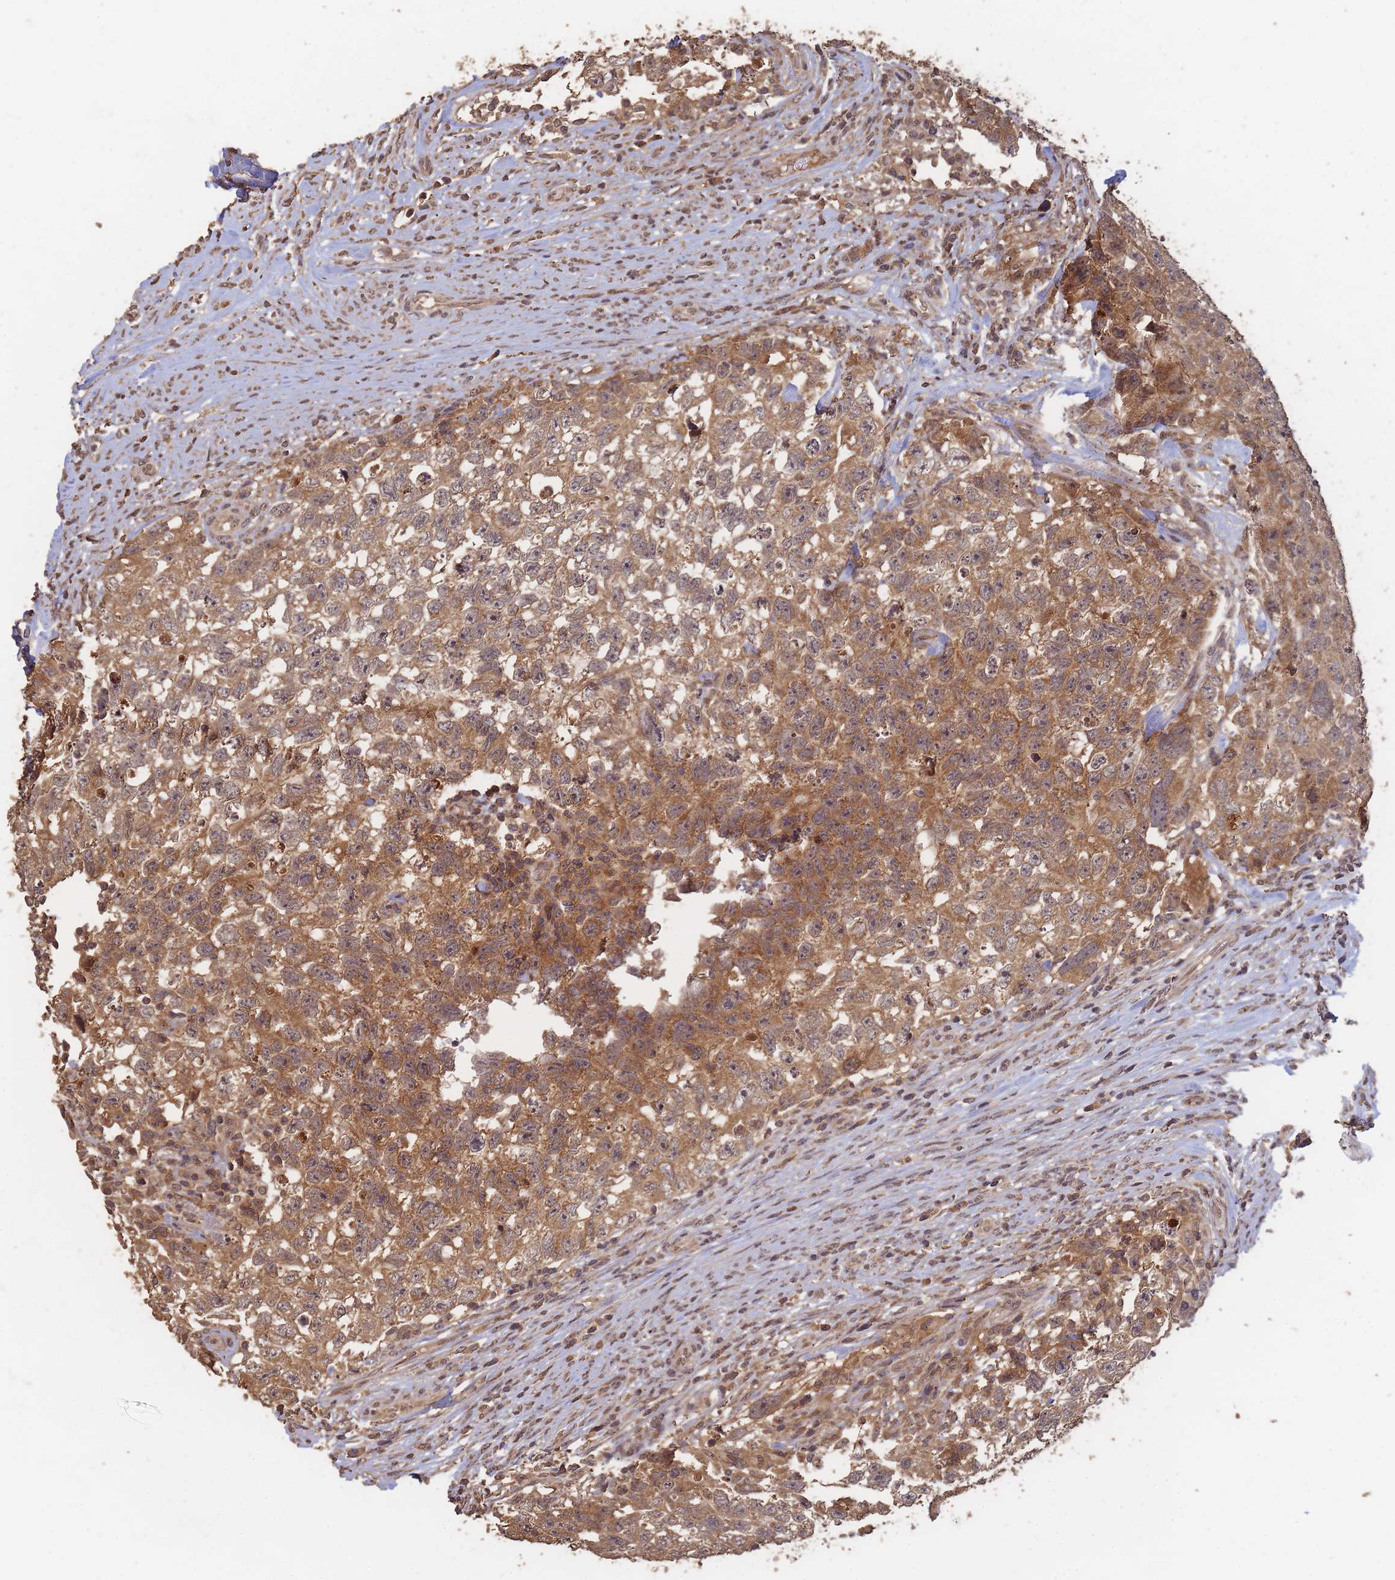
{"staining": {"intensity": "moderate", "quantity": ">75%", "location": "cytoplasmic/membranous"}, "tissue": "testis cancer", "cell_type": "Tumor cells", "image_type": "cancer", "snomed": [{"axis": "morphology", "description": "Seminoma, NOS"}, {"axis": "morphology", "description": "Carcinoma, Embryonal, NOS"}, {"axis": "topography", "description": "Testis"}], "caption": "Testis cancer (embryonal carcinoma) stained with DAB (3,3'-diaminobenzidine) IHC displays medium levels of moderate cytoplasmic/membranous expression in about >75% of tumor cells.", "gene": "ALKBH1", "patient": {"sex": "male", "age": 29}}